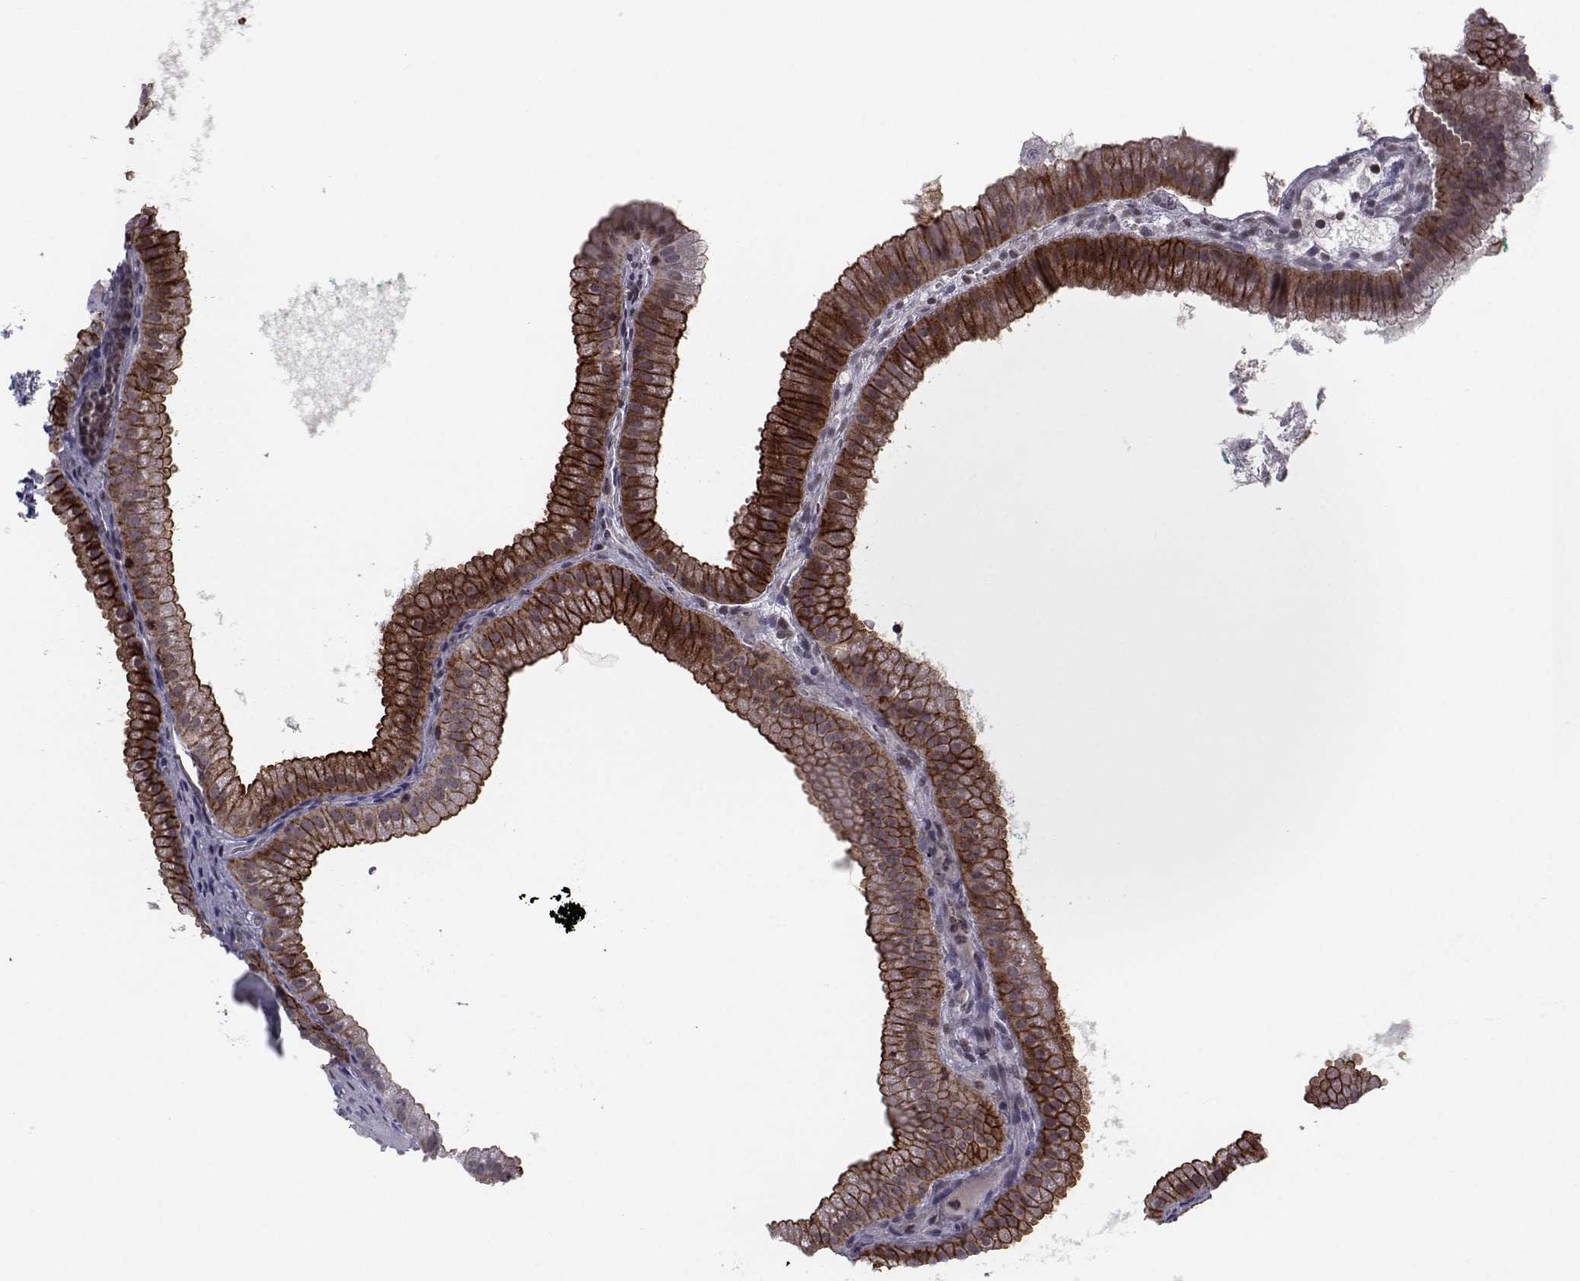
{"staining": {"intensity": "strong", "quantity": "25%-75%", "location": "cytoplasmic/membranous"}, "tissue": "gallbladder", "cell_type": "Glandular cells", "image_type": "normal", "snomed": [{"axis": "morphology", "description": "Normal tissue, NOS"}, {"axis": "topography", "description": "Gallbladder"}], "caption": "Protein expression analysis of normal human gallbladder reveals strong cytoplasmic/membranous positivity in about 25%-75% of glandular cells. The staining was performed using DAB, with brown indicating positive protein expression. Nuclei are stained blue with hematoxylin.", "gene": "PCP4L1", "patient": {"sex": "male", "age": 67}}